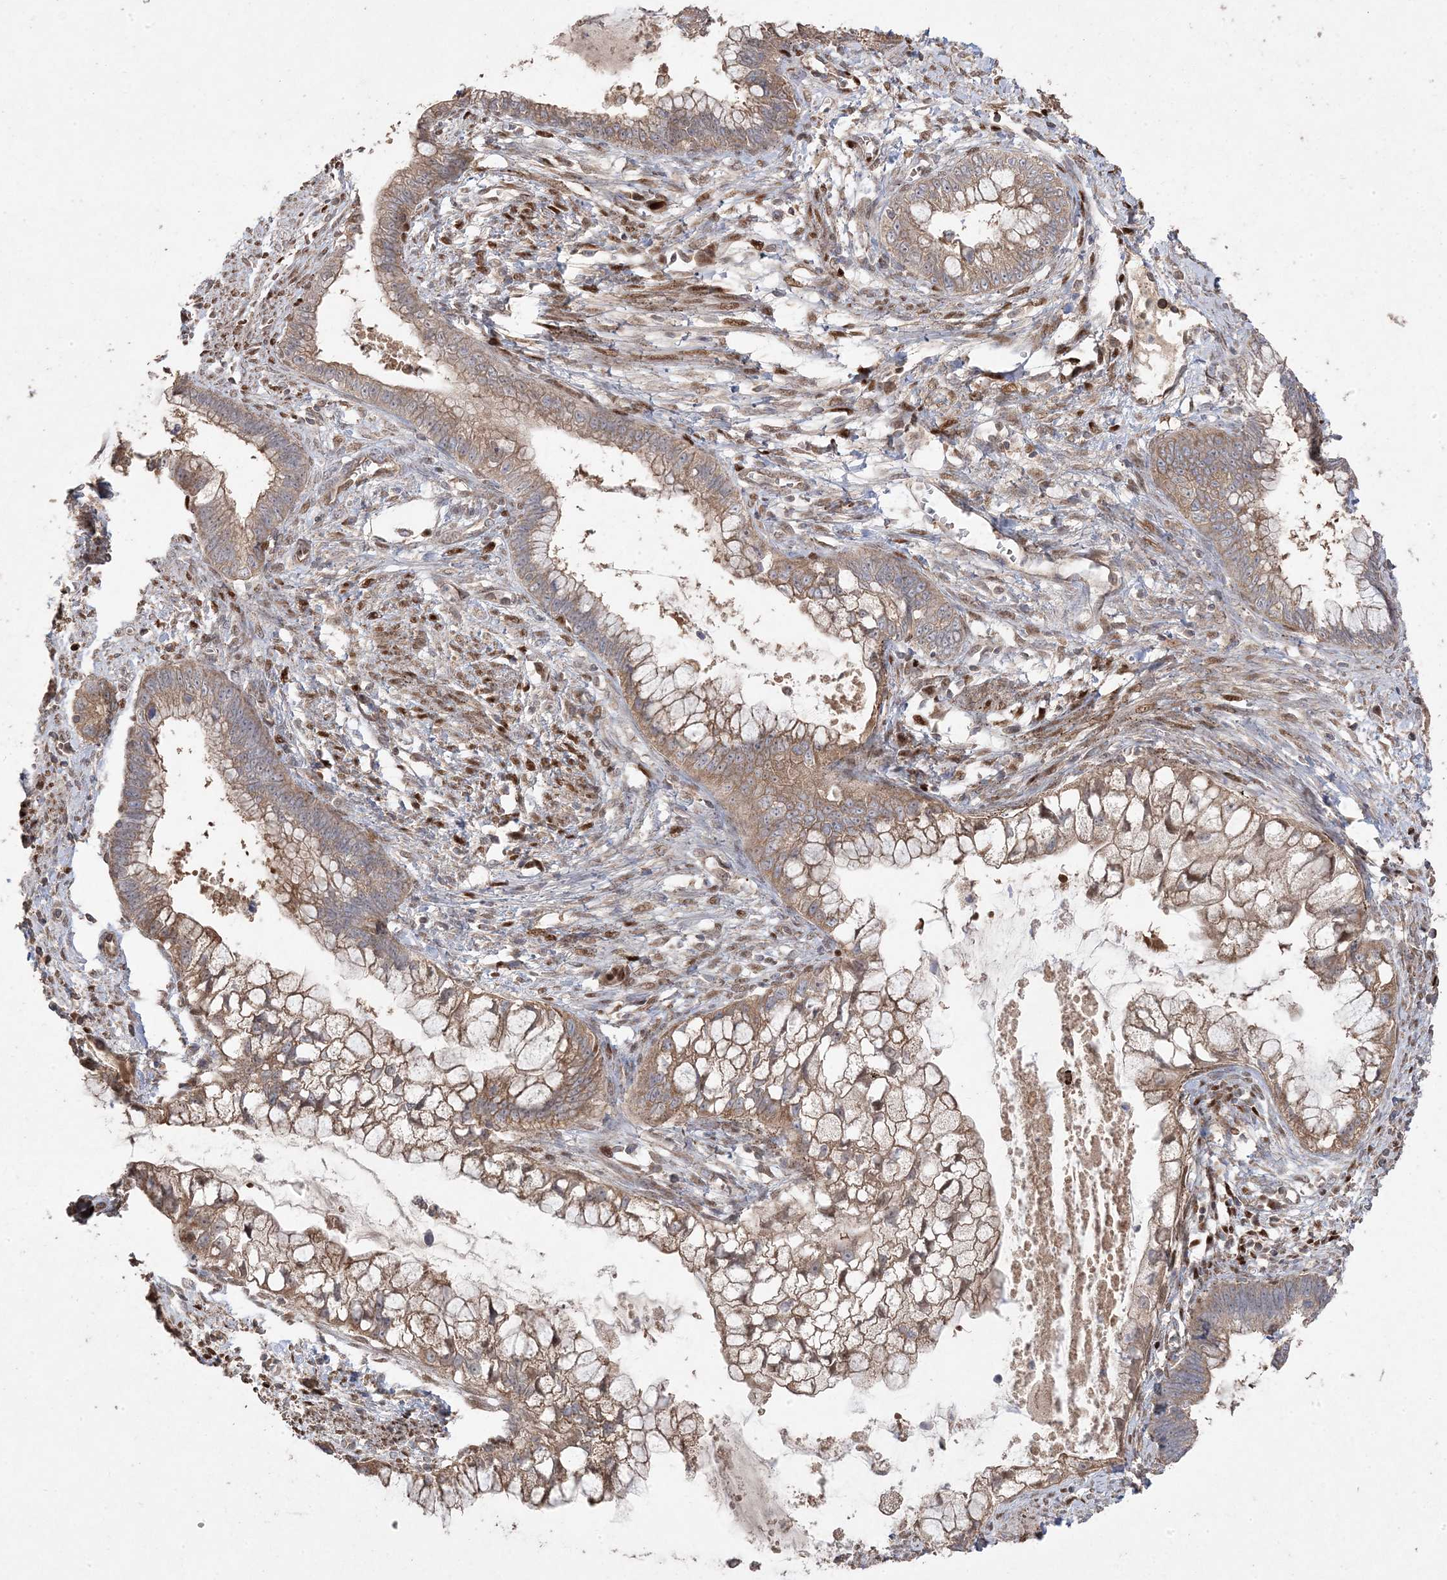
{"staining": {"intensity": "moderate", "quantity": ">75%", "location": "cytoplasmic/membranous"}, "tissue": "cervical cancer", "cell_type": "Tumor cells", "image_type": "cancer", "snomed": [{"axis": "morphology", "description": "Adenocarcinoma, NOS"}, {"axis": "topography", "description": "Cervix"}], "caption": "Moderate cytoplasmic/membranous protein expression is seen in about >75% of tumor cells in cervical cancer (adenocarcinoma). The staining was performed using DAB to visualize the protein expression in brown, while the nuclei were stained in blue with hematoxylin (Magnification: 20x).", "gene": "PPOX", "patient": {"sex": "female", "age": 44}}